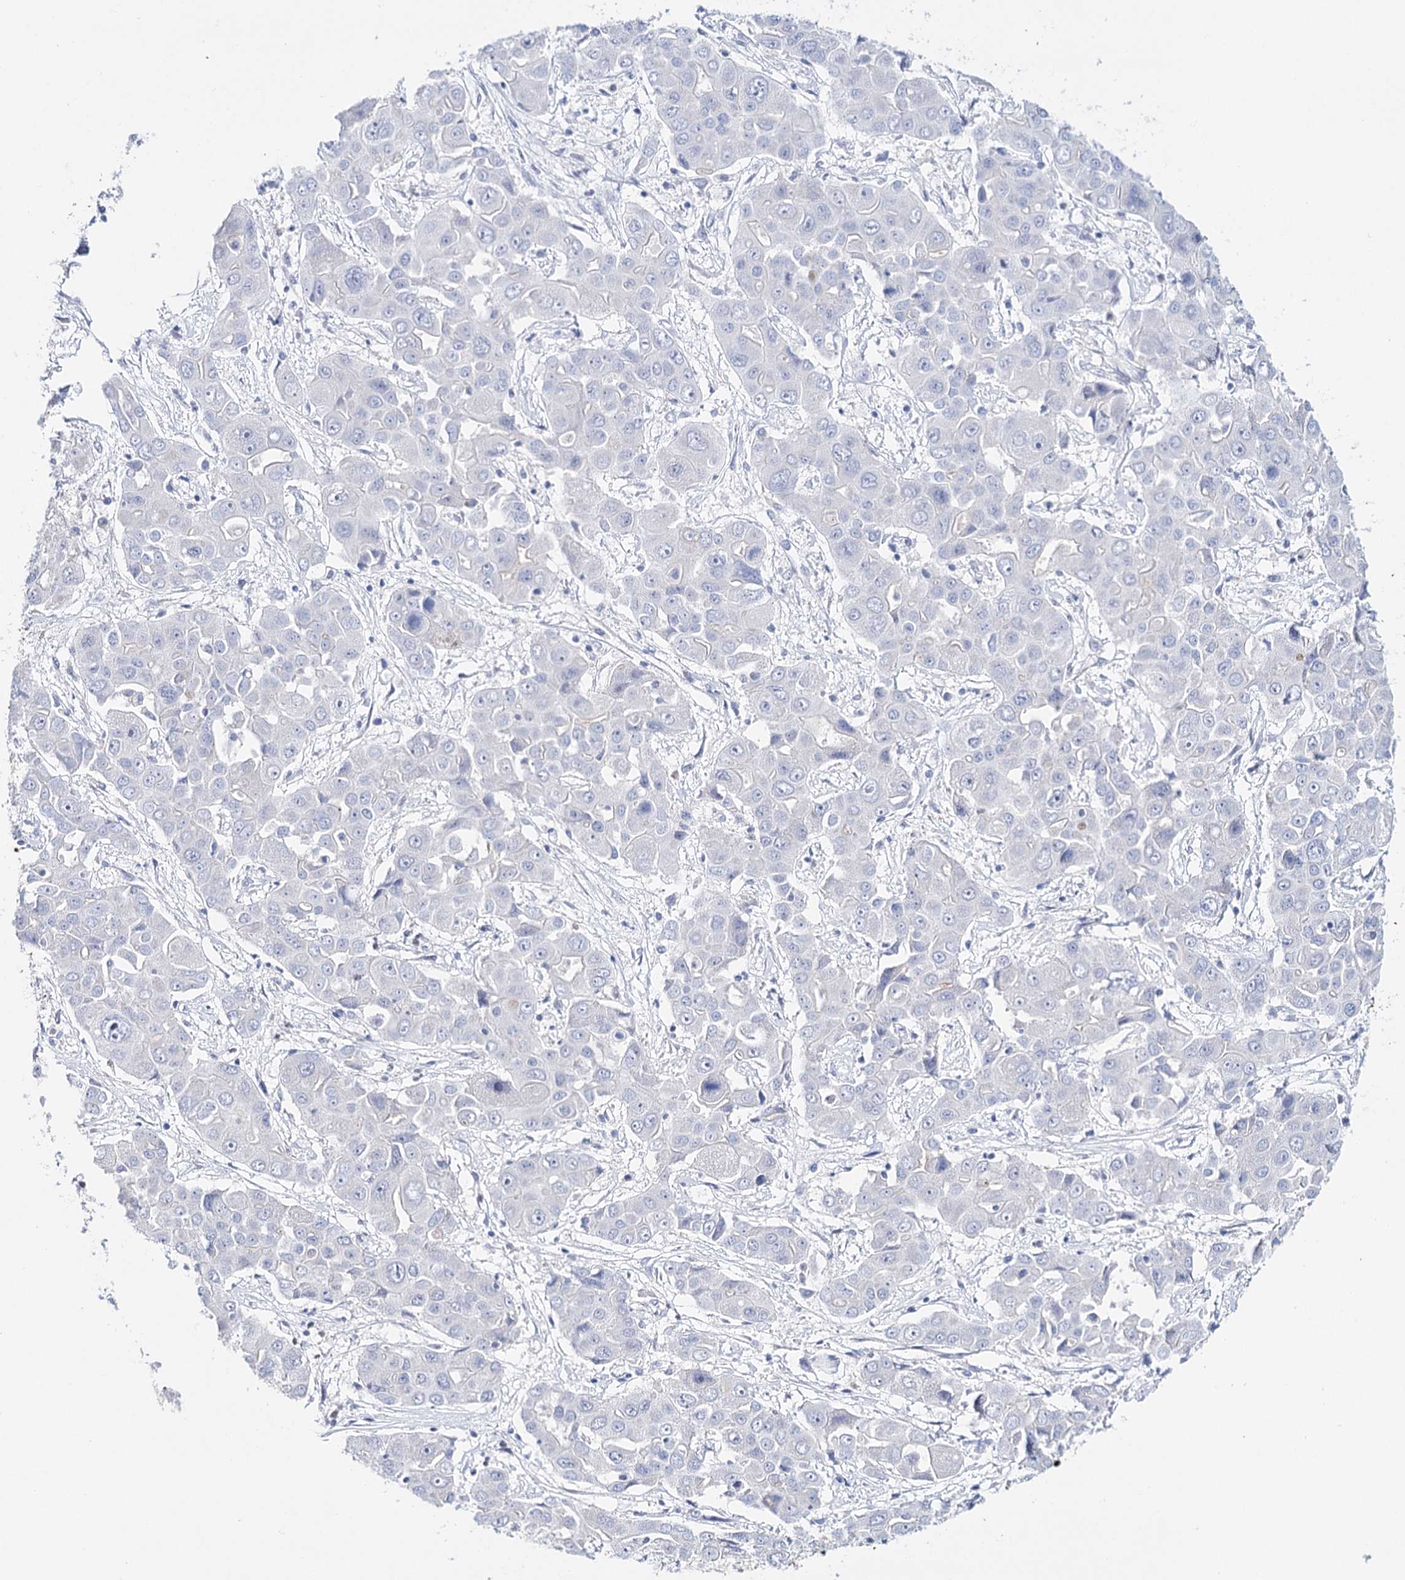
{"staining": {"intensity": "negative", "quantity": "none", "location": "none"}, "tissue": "liver cancer", "cell_type": "Tumor cells", "image_type": "cancer", "snomed": [{"axis": "morphology", "description": "Cholangiocarcinoma"}, {"axis": "topography", "description": "Liver"}], "caption": "This is an IHC image of liver cancer (cholangiocarcinoma). There is no staining in tumor cells.", "gene": "CEACAM8", "patient": {"sex": "male", "age": 67}}